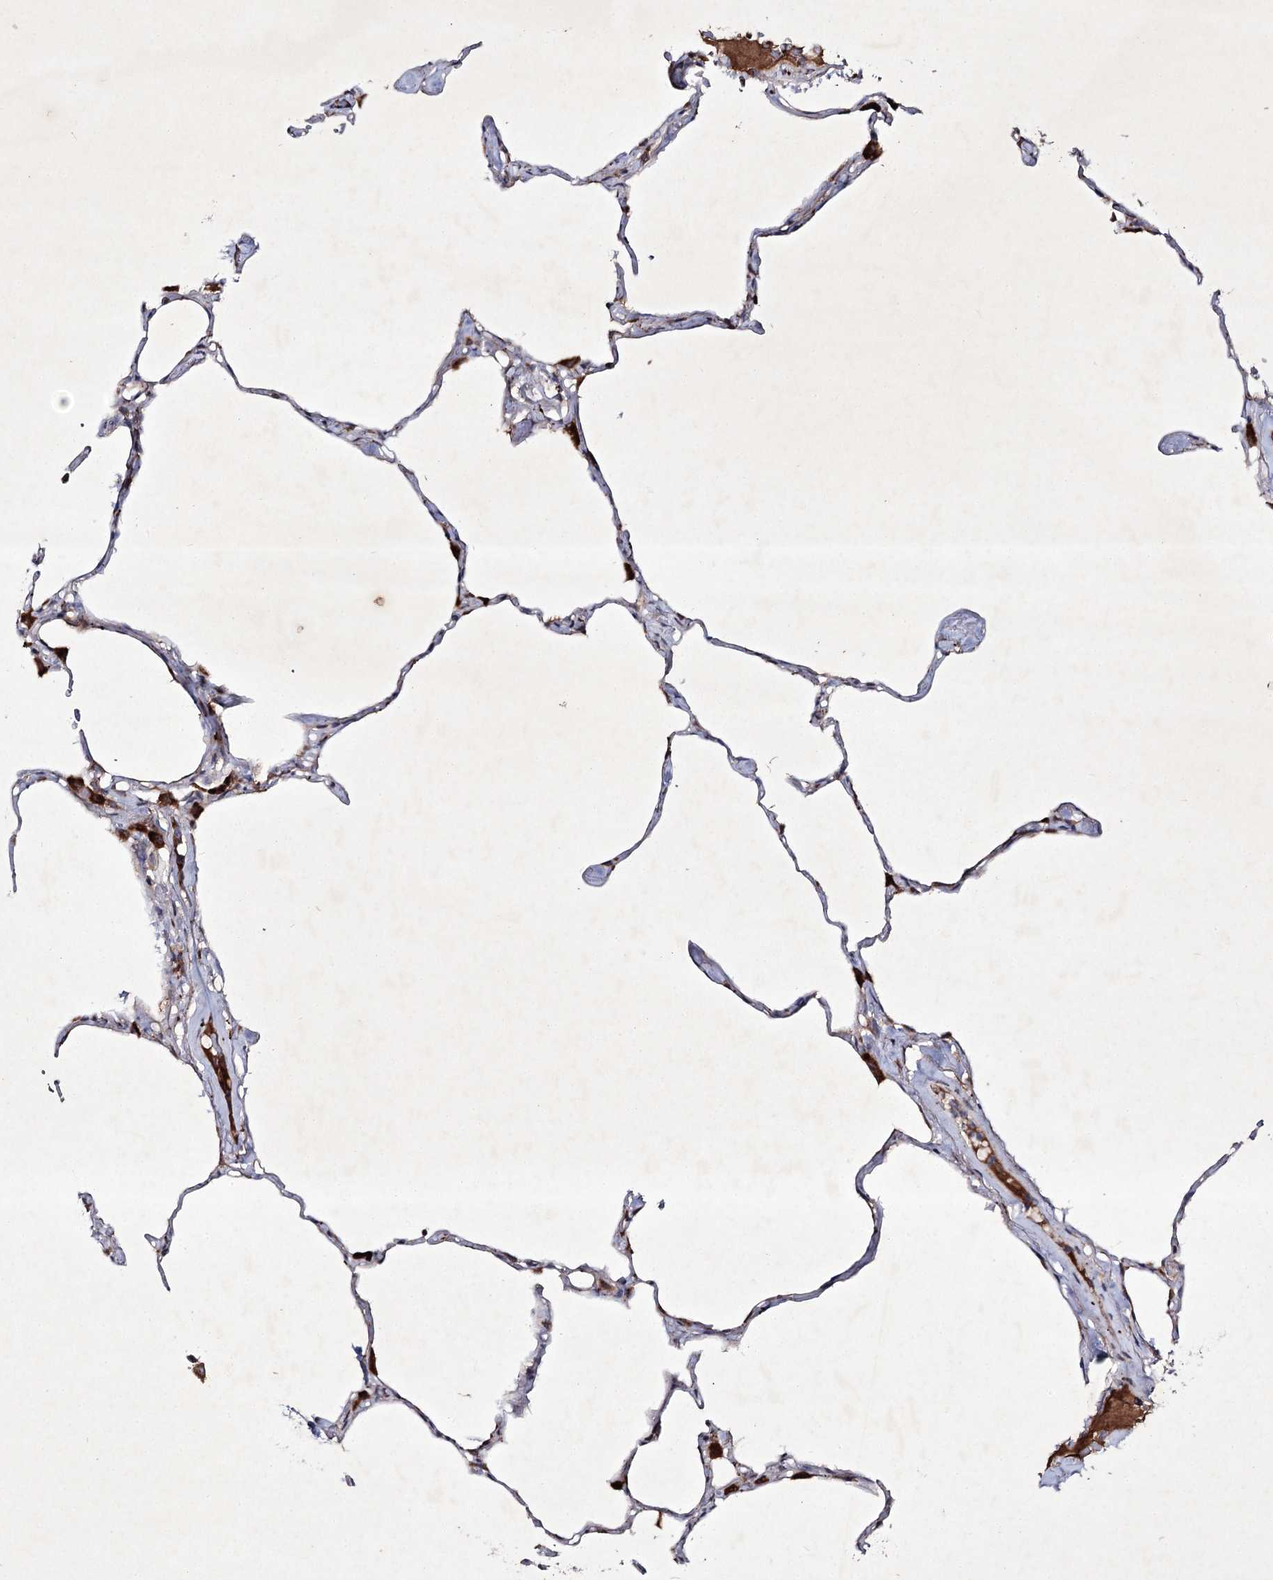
{"staining": {"intensity": "moderate", "quantity": "25%-75%", "location": "cytoplasmic/membranous"}, "tissue": "lung", "cell_type": "Alveolar cells", "image_type": "normal", "snomed": [{"axis": "morphology", "description": "Normal tissue, NOS"}, {"axis": "topography", "description": "Lung"}], "caption": "There is medium levels of moderate cytoplasmic/membranous positivity in alveolar cells of benign lung, as demonstrated by immunohistochemical staining (brown color).", "gene": "ALG9", "patient": {"sex": "male", "age": 65}}